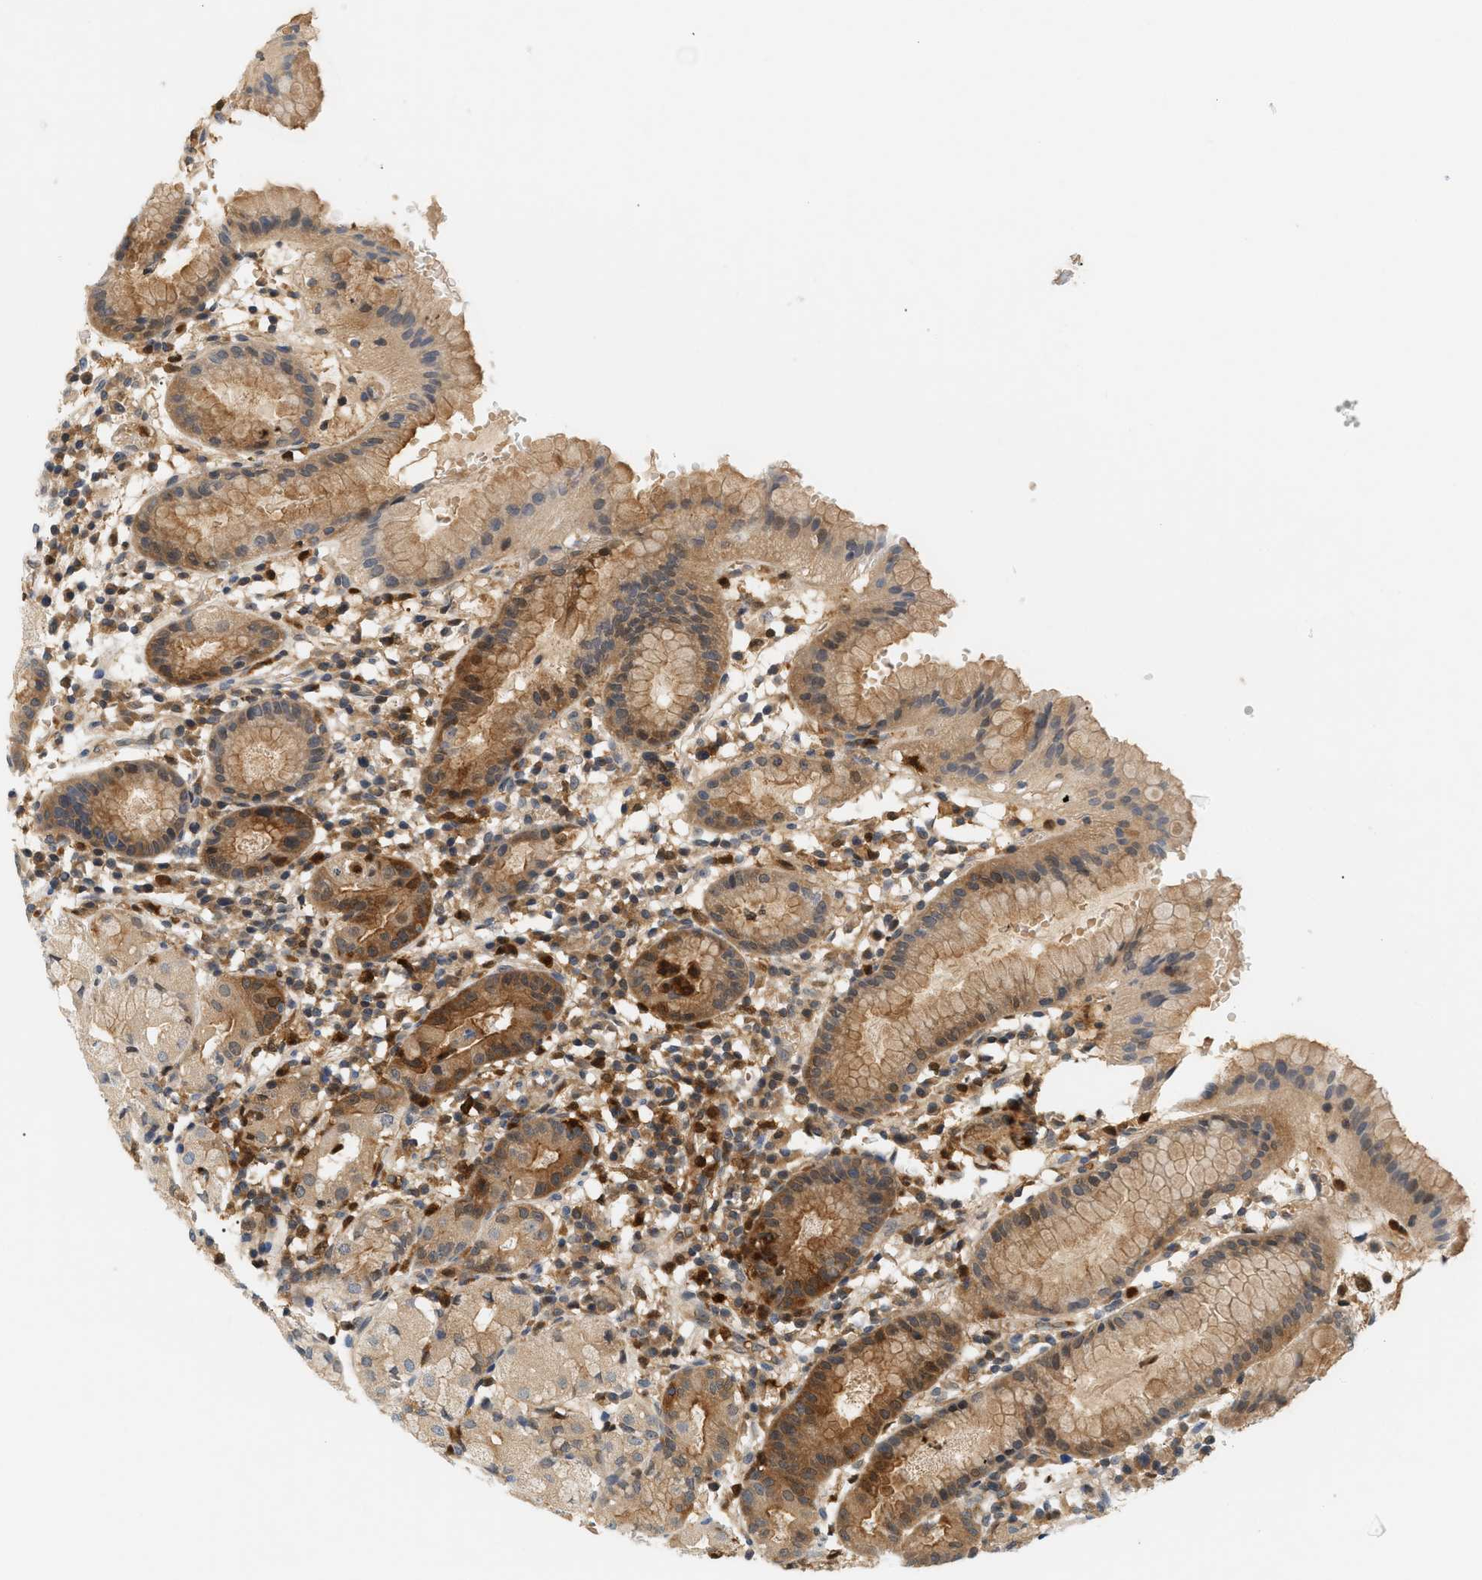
{"staining": {"intensity": "moderate", "quantity": ">75%", "location": "cytoplasmic/membranous,nuclear"}, "tissue": "stomach", "cell_type": "Glandular cells", "image_type": "normal", "snomed": [{"axis": "morphology", "description": "Normal tissue, NOS"}, {"axis": "topography", "description": "Stomach"}, {"axis": "topography", "description": "Stomach, lower"}], "caption": "A high-resolution micrograph shows immunohistochemistry (IHC) staining of unremarkable stomach, which displays moderate cytoplasmic/membranous,nuclear expression in about >75% of glandular cells. (Stains: DAB (3,3'-diaminobenzidine) in brown, nuclei in blue, Microscopy: brightfield microscopy at high magnification).", "gene": "PYCARD", "patient": {"sex": "female", "age": 75}}